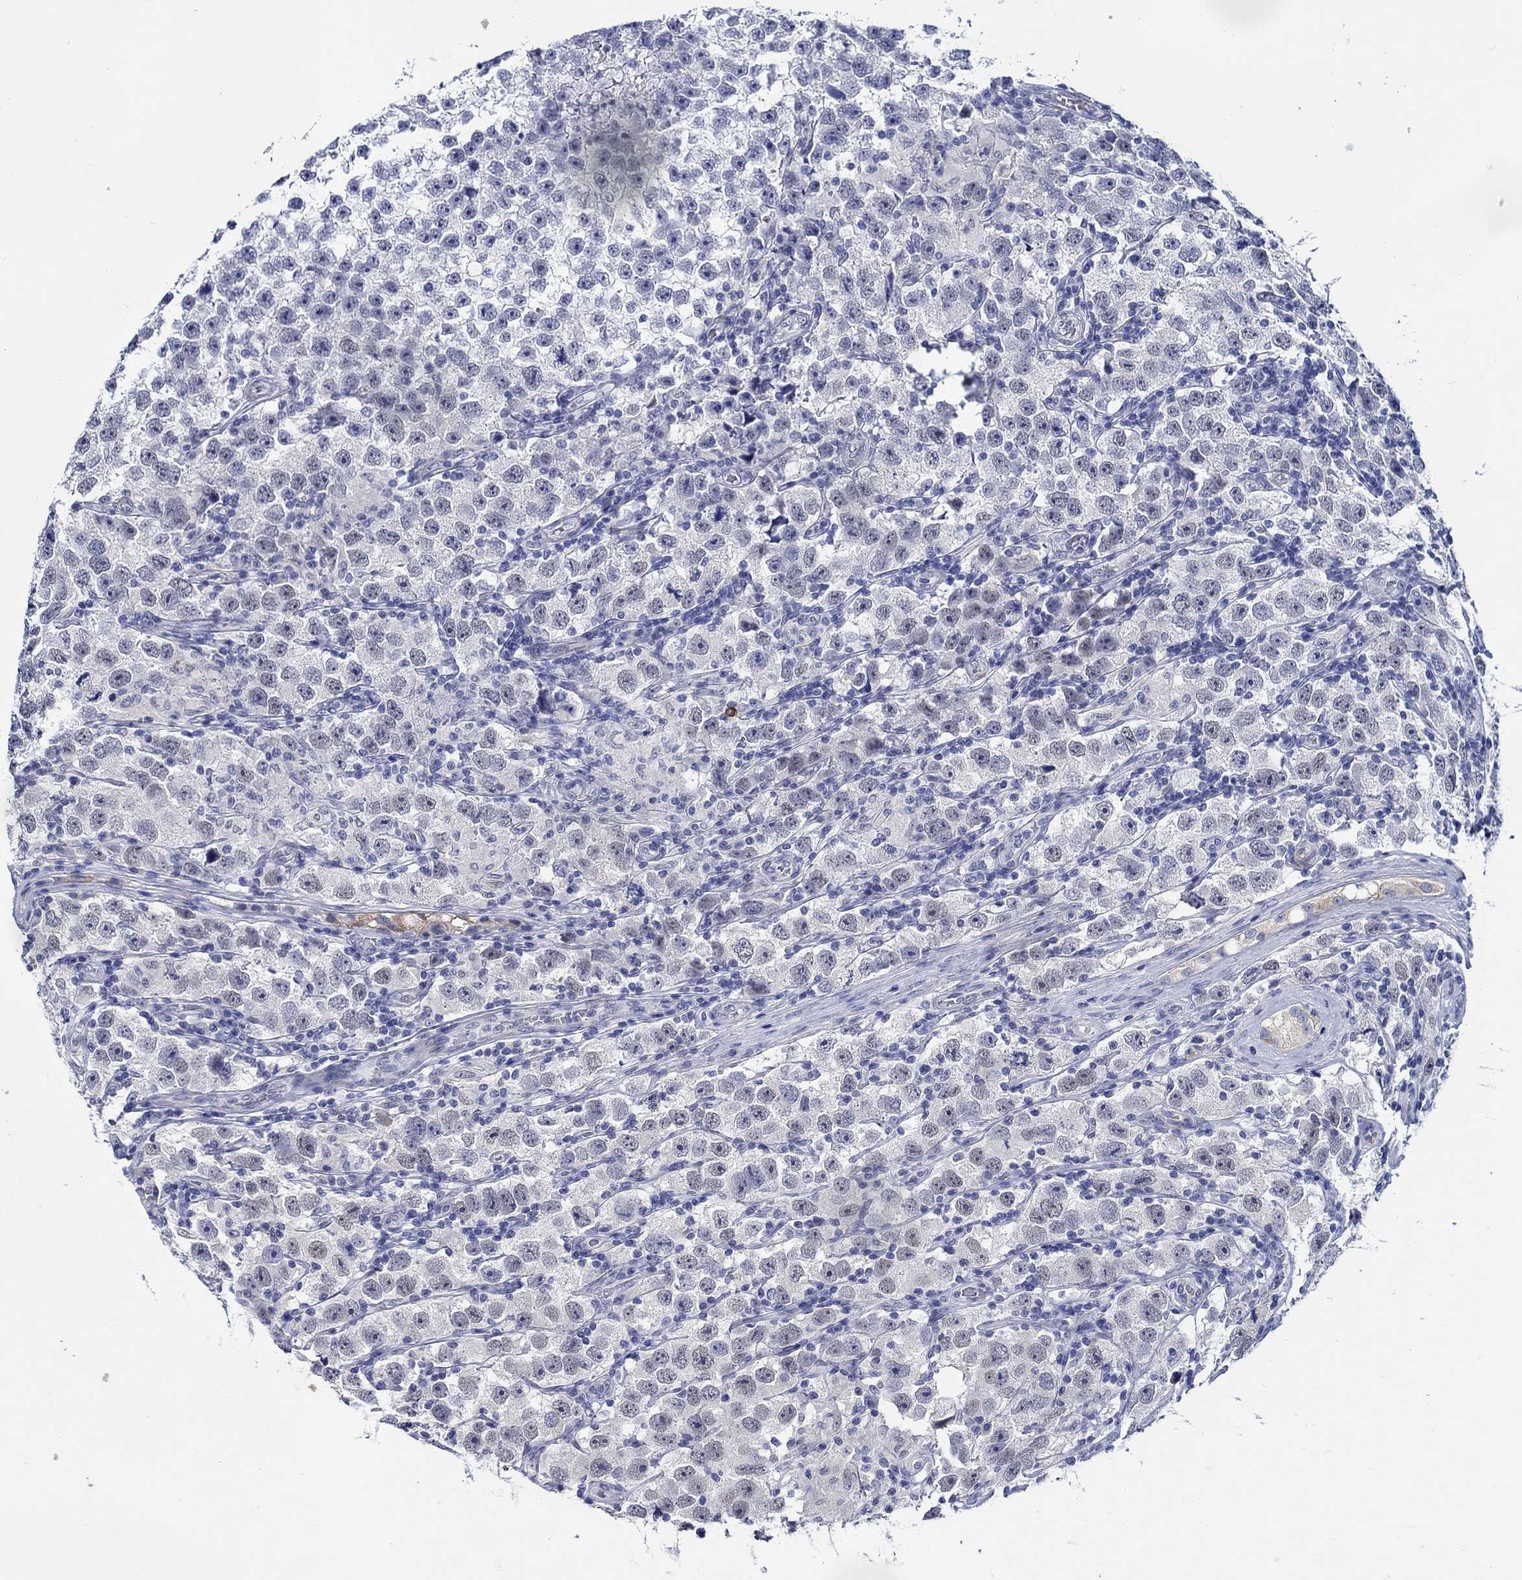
{"staining": {"intensity": "negative", "quantity": "none", "location": "none"}, "tissue": "testis cancer", "cell_type": "Tumor cells", "image_type": "cancer", "snomed": [{"axis": "morphology", "description": "Seminoma, NOS"}, {"axis": "topography", "description": "Testis"}], "caption": "Testis cancer was stained to show a protein in brown. There is no significant expression in tumor cells.", "gene": "MC2R", "patient": {"sex": "male", "age": 26}}